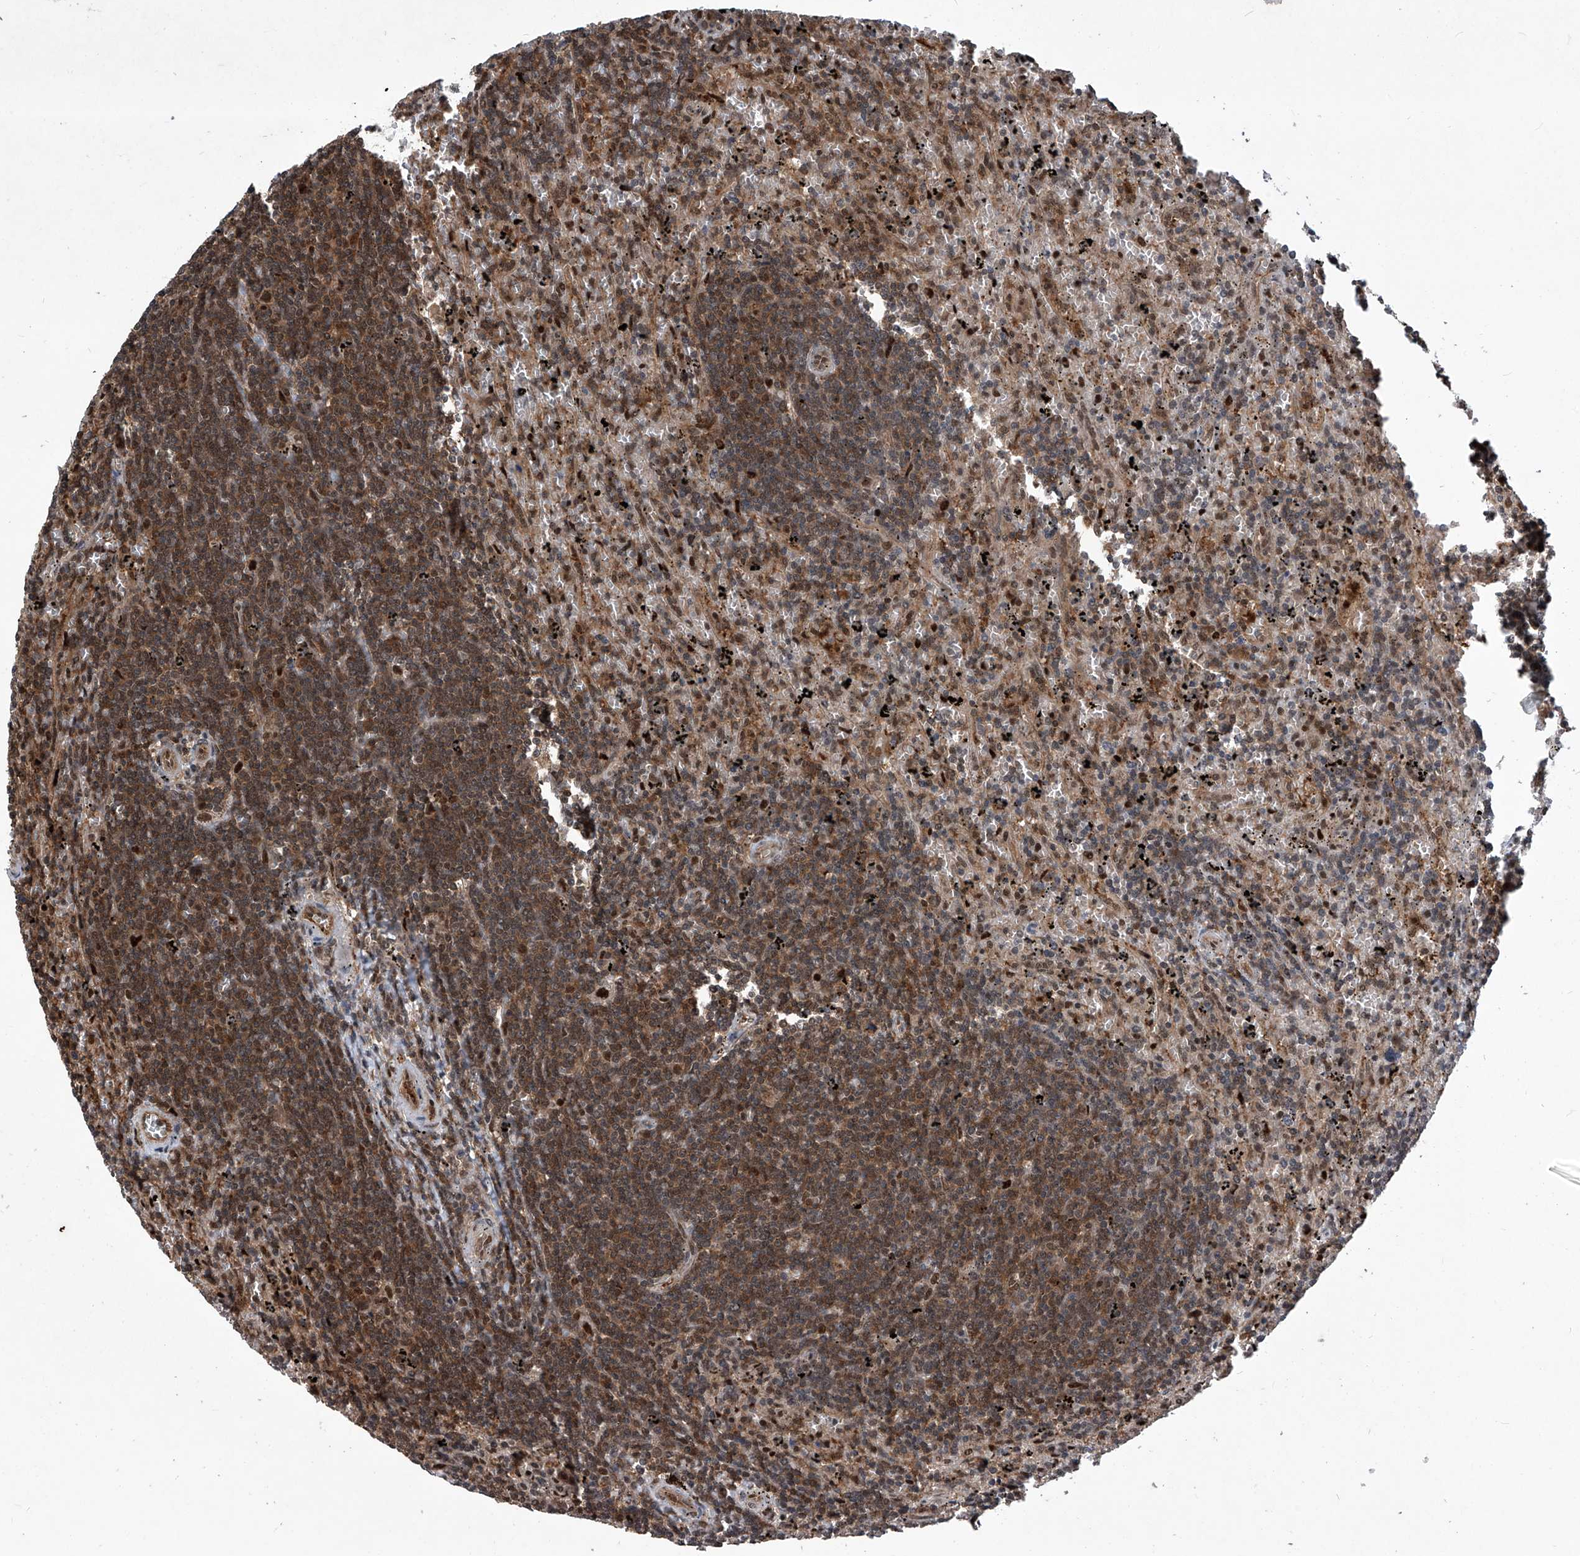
{"staining": {"intensity": "moderate", "quantity": ">75%", "location": "cytoplasmic/membranous,nuclear"}, "tissue": "lymphoma", "cell_type": "Tumor cells", "image_type": "cancer", "snomed": [{"axis": "morphology", "description": "Malignant lymphoma, non-Hodgkin's type, Low grade"}, {"axis": "topography", "description": "Spleen"}], "caption": "Low-grade malignant lymphoma, non-Hodgkin's type tissue shows moderate cytoplasmic/membranous and nuclear positivity in about >75% of tumor cells, visualized by immunohistochemistry.", "gene": "PSMB1", "patient": {"sex": "male", "age": 76}}